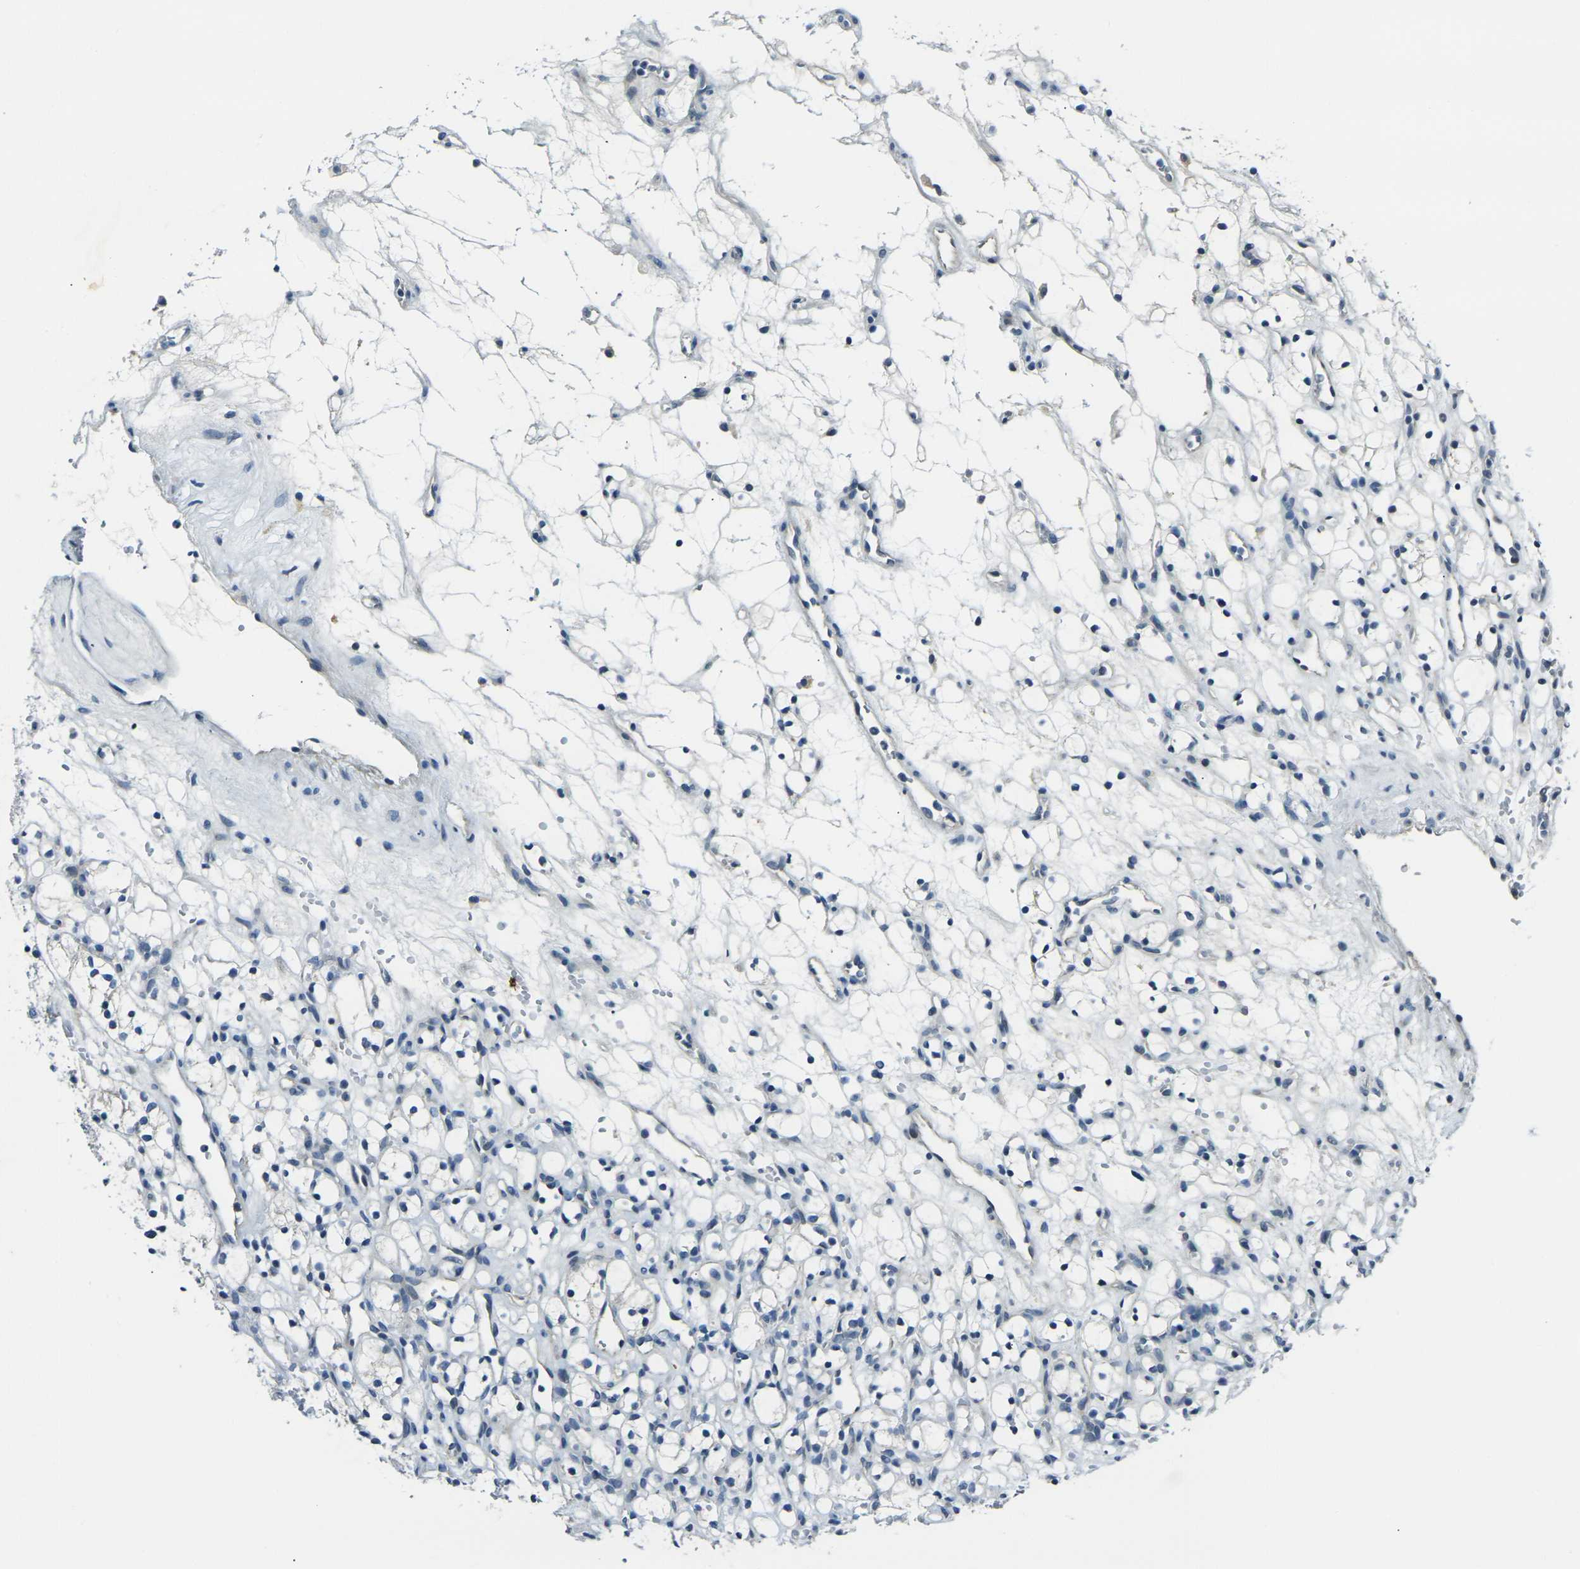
{"staining": {"intensity": "negative", "quantity": "none", "location": "none"}, "tissue": "renal cancer", "cell_type": "Tumor cells", "image_type": "cancer", "snomed": [{"axis": "morphology", "description": "Adenocarcinoma, NOS"}, {"axis": "topography", "description": "Kidney"}], "caption": "IHC of human adenocarcinoma (renal) reveals no staining in tumor cells. (DAB (3,3'-diaminobenzidine) IHC with hematoxylin counter stain).", "gene": "SHISAL2B", "patient": {"sex": "female", "age": 60}}